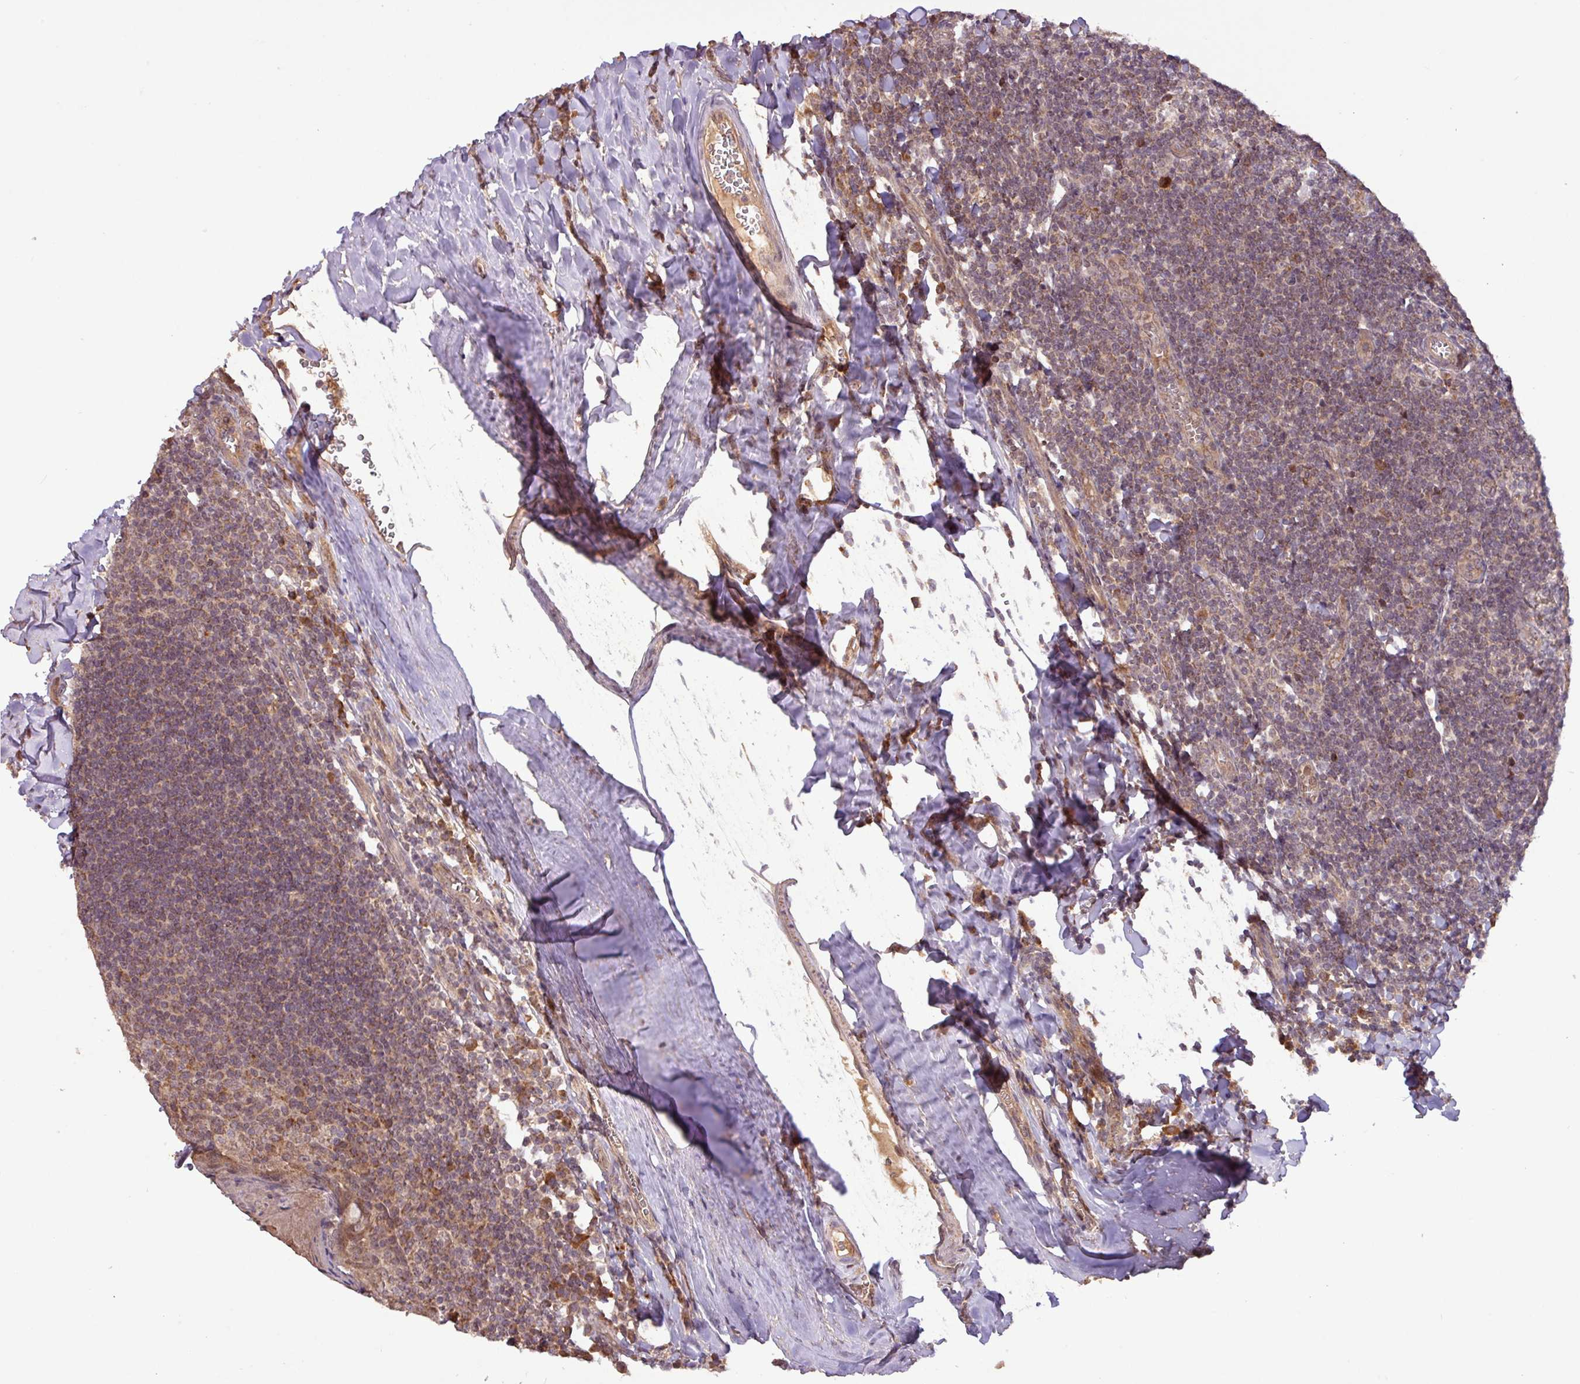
{"staining": {"intensity": "moderate", "quantity": "25%-75%", "location": "cytoplasmic/membranous"}, "tissue": "tonsil", "cell_type": "Germinal center cells", "image_type": "normal", "snomed": [{"axis": "morphology", "description": "Normal tissue, NOS"}, {"axis": "topography", "description": "Tonsil"}], "caption": "Moderate cytoplasmic/membranous expression is appreciated in approximately 25%-75% of germinal center cells in unremarkable tonsil. The protein is shown in brown color, while the nuclei are stained blue.", "gene": "YPEL1", "patient": {"sex": "male", "age": 27}}